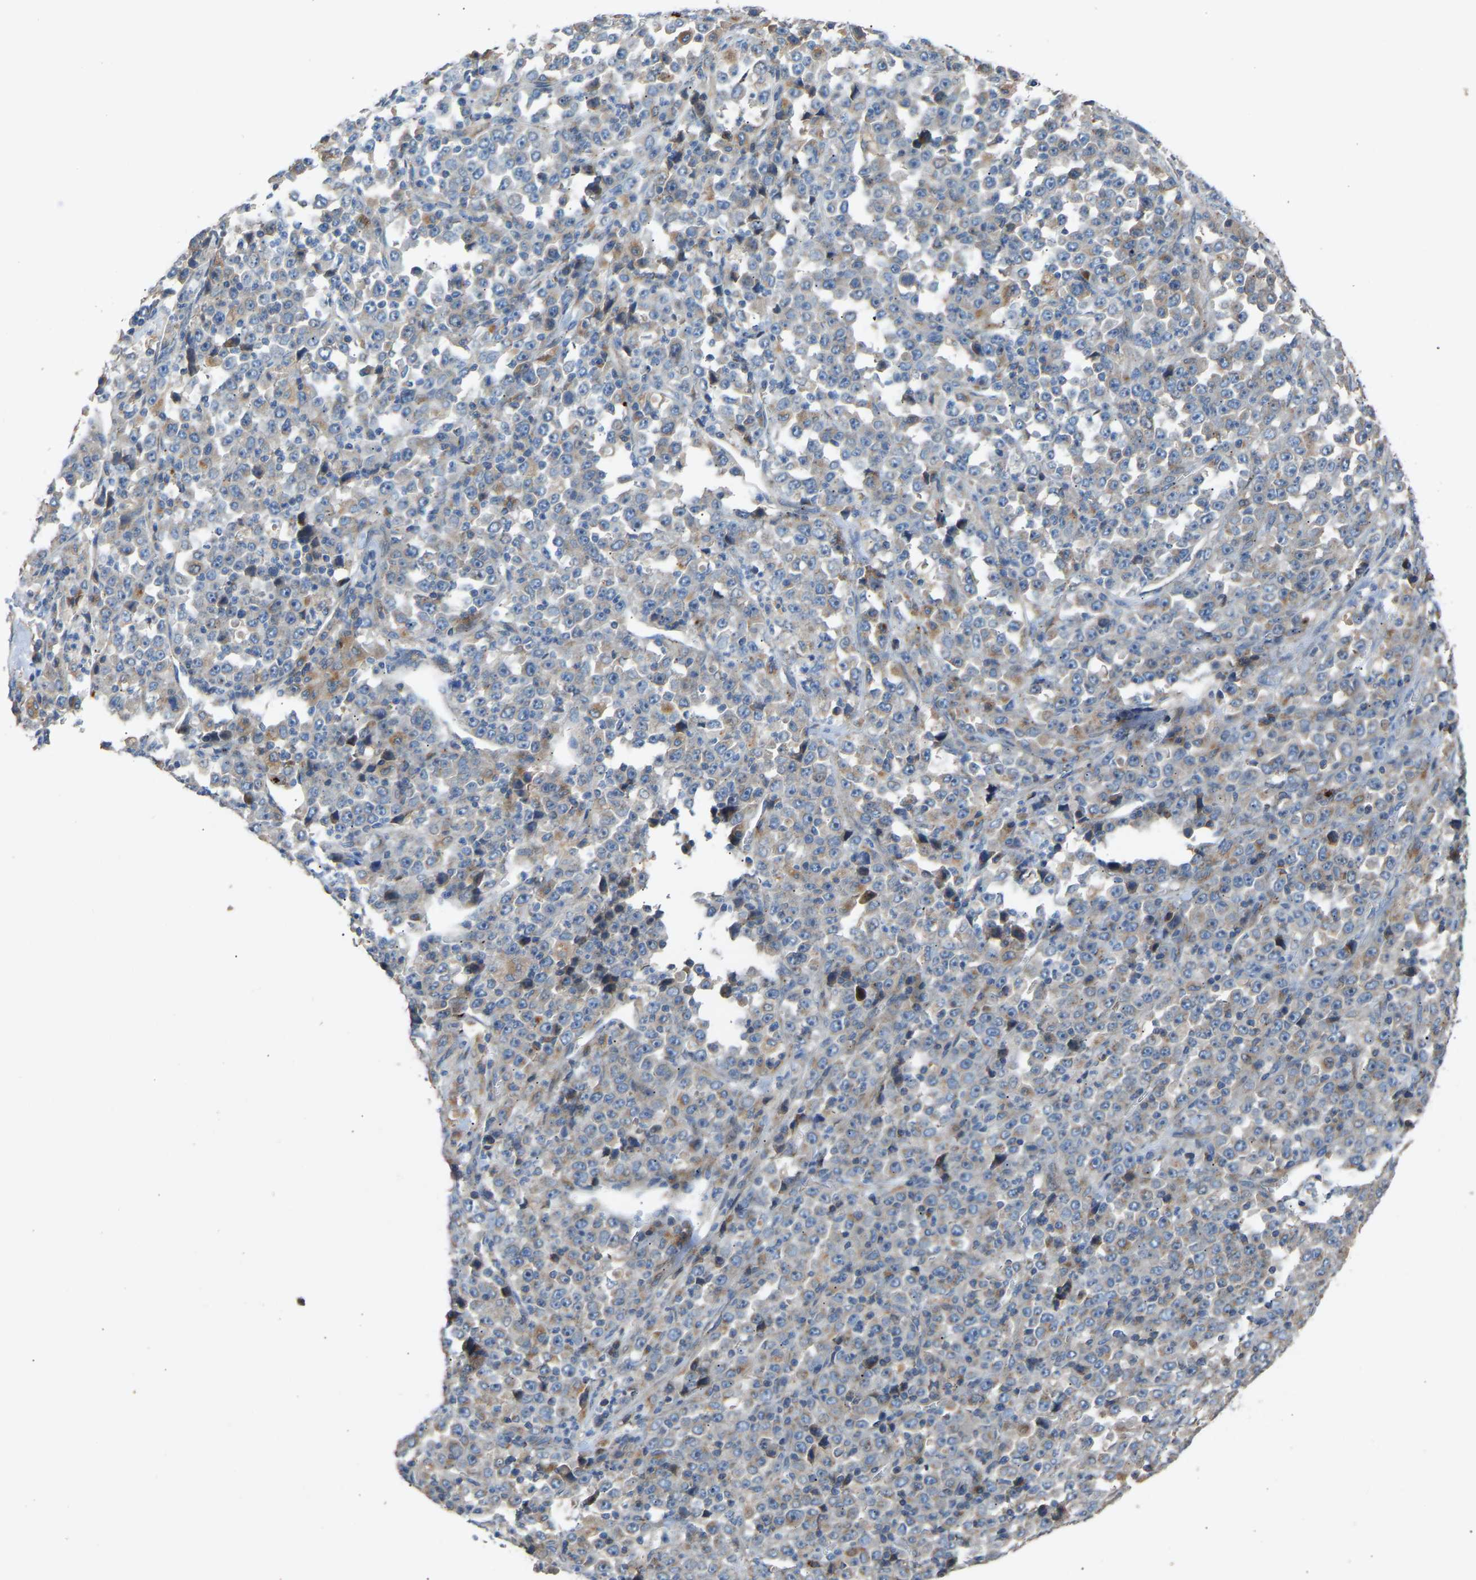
{"staining": {"intensity": "negative", "quantity": "none", "location": "none"}, "tissue": "stomach cancer", "cell_type": "Tumor cells", "image_type": "cancer", "snomed": [{"axis": "morphology", "description": "Normal tissue, NOS"}, {"axis": "morphology", "description": "Adenocarcinoma, NOS"}, {"axis": "topography", "description": "Stomach, upper"}, {"axis": "topography", "description": "Stomach"}], "caption": "The histopathology image displays no staining of tumor cells in stomach cancer. (Immunohistochemistry (ihc), brightfield microscopy, high magnification).", "gene": "RGP1", "patient": {"sex": "male", "age": 59}}